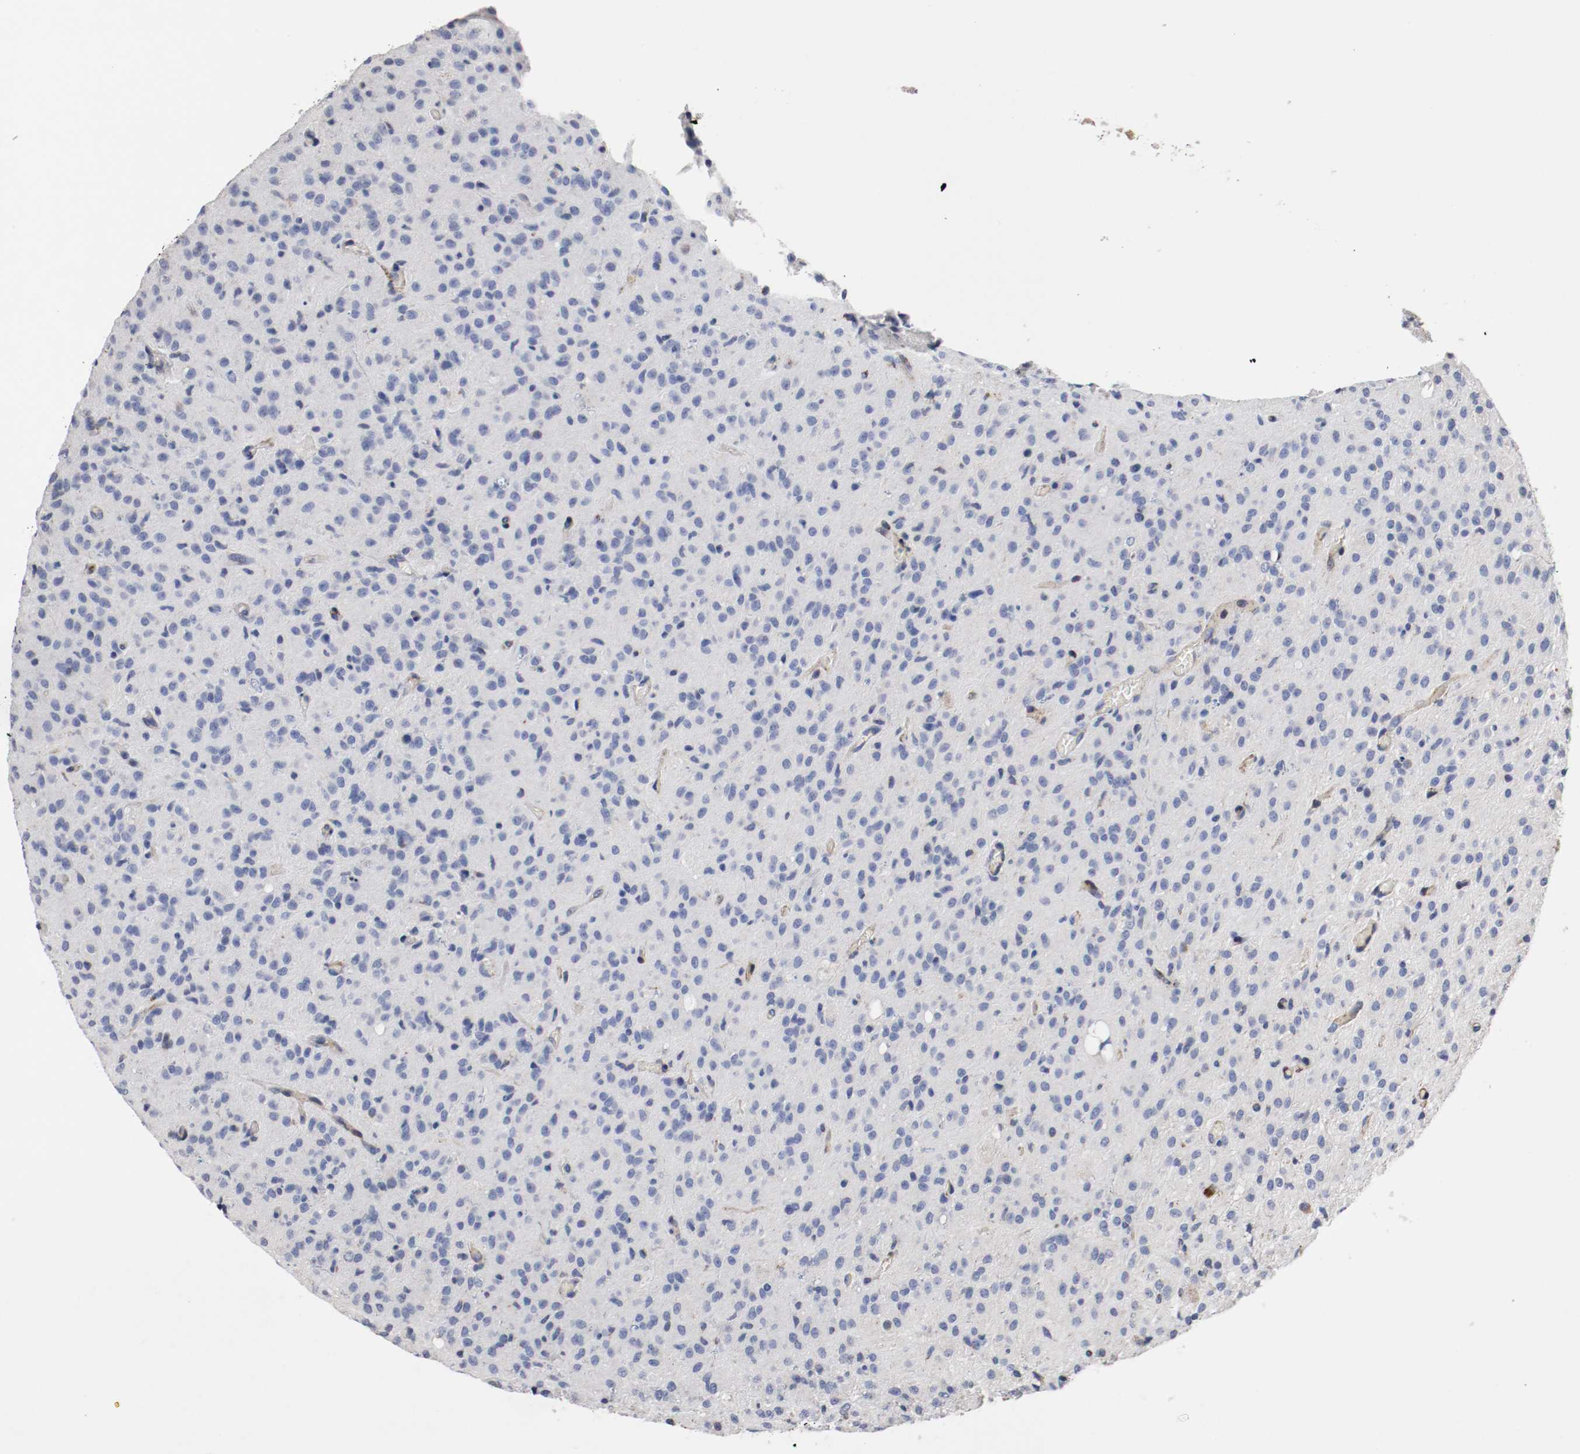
{"staining": {"intensity": "negative", "quantity": "none", "location": "none"}, "tissue": "glioma", "cell_type": "Tumor cells", "image_type": "cancer", "snomed": [{"axis": "morphology", "description": "Glioma, malignant, High grade"}, {"axis": "topography", "description": "Brain"}], "caption": "High power microscopy micrograph of an IHC histopathology image of malignant glioma (high-grade), revealing no significant expression in tumor cells.", "gene": "TUBD1", "patient": {"sex": "female", "age": 59}}